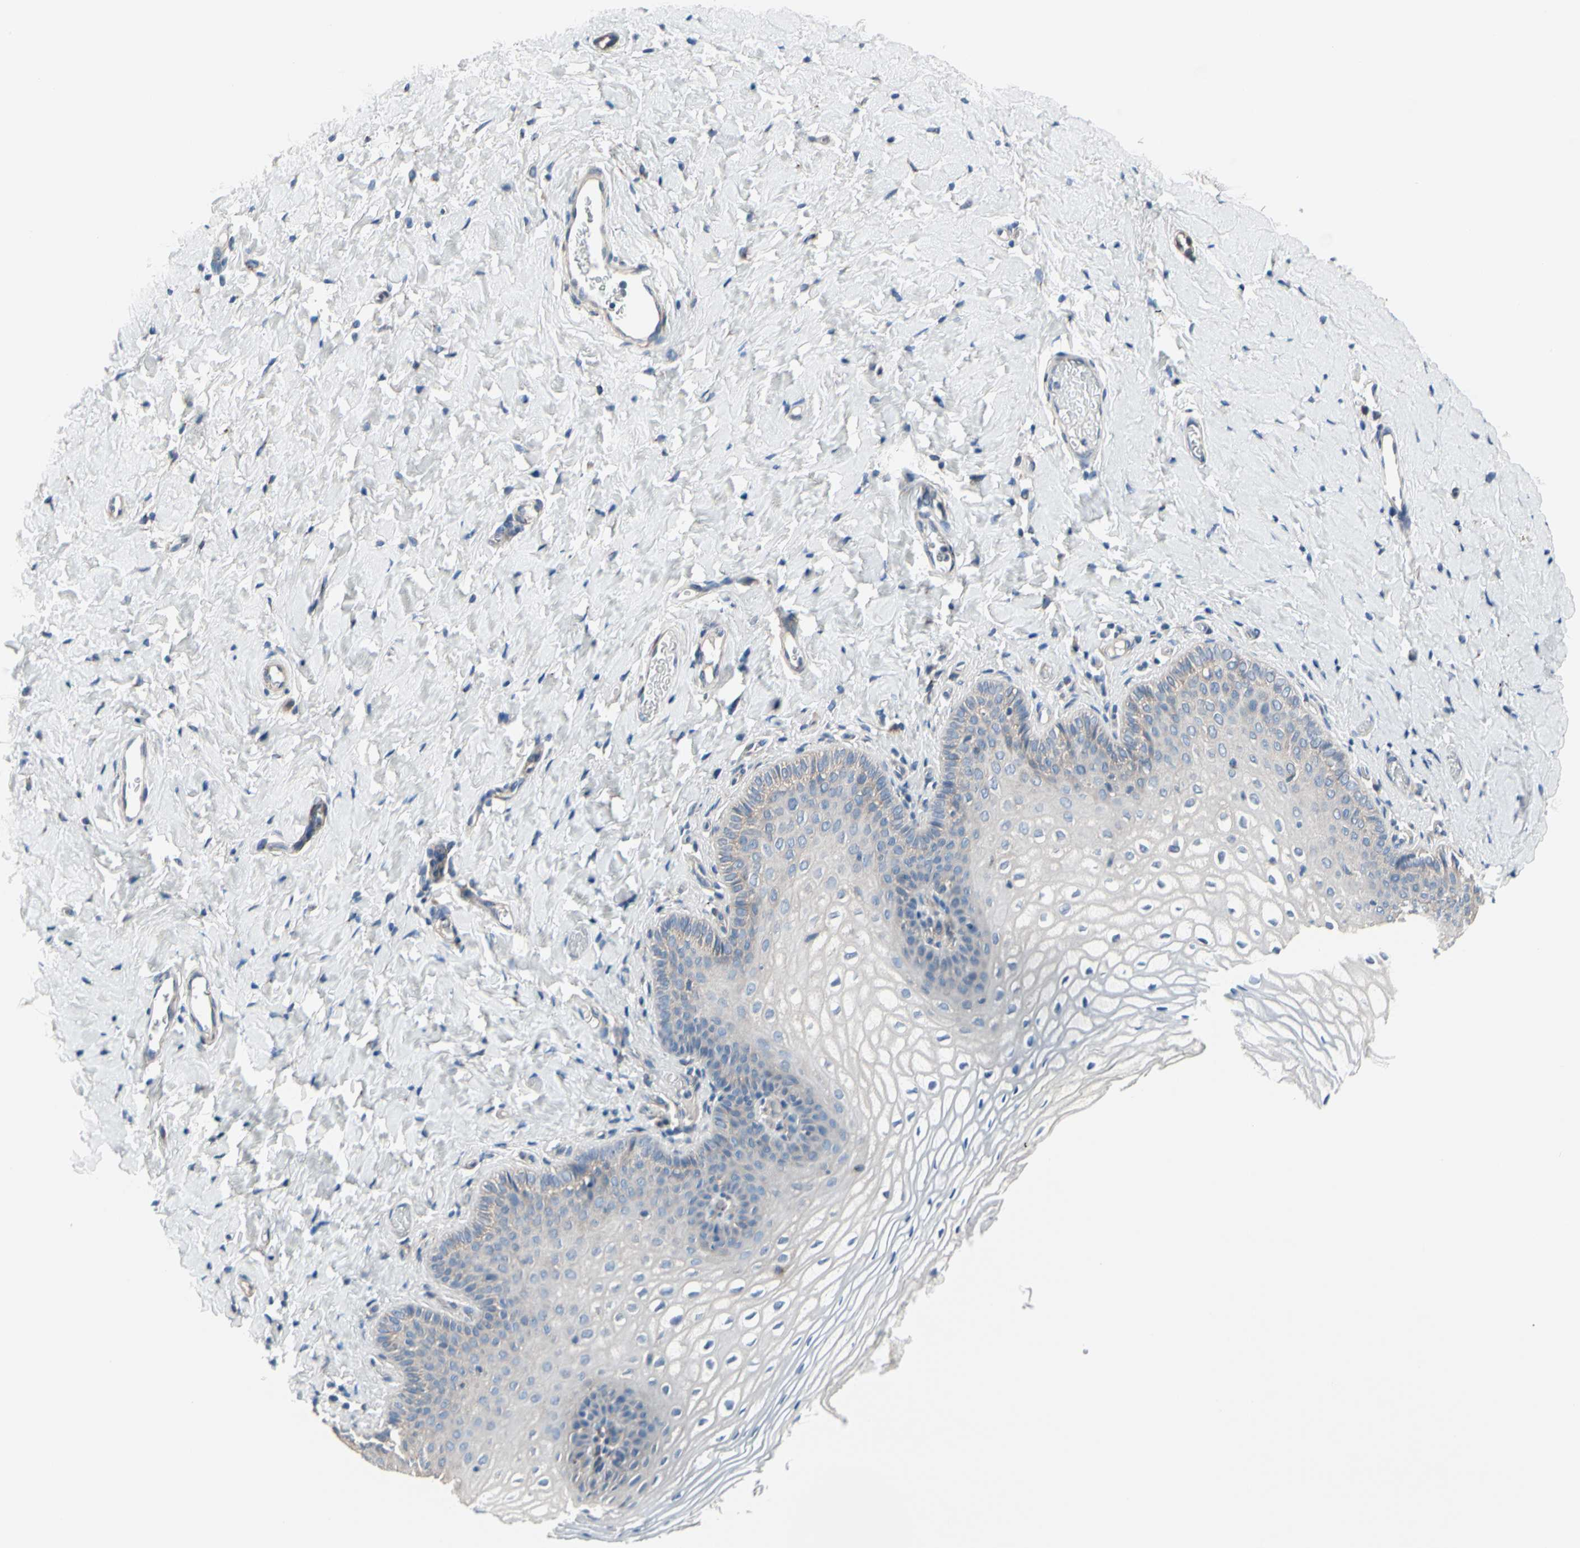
{"staining": {"intensity": "negative", "quantity": "none", "location": "none"}, "tissue": "vagina", "cell_type": "Squamous epithelial cells", "image_type": "normal", "snomed": [{"axis": "morphology", "description": "Normal tissue, NOS"}, {"axis": "topography", "description": "Vagina"}], "caption": "A photomicrograph of vagina stained for a protein demonstrates no brown staining in squamous epithelial cells. The staining is performed using DAB brown chromogen with nuclei counter-stained in using hematoxylin.", "gene": "PRKAR2B", "patient": {"sex": "female", "age": 55}}